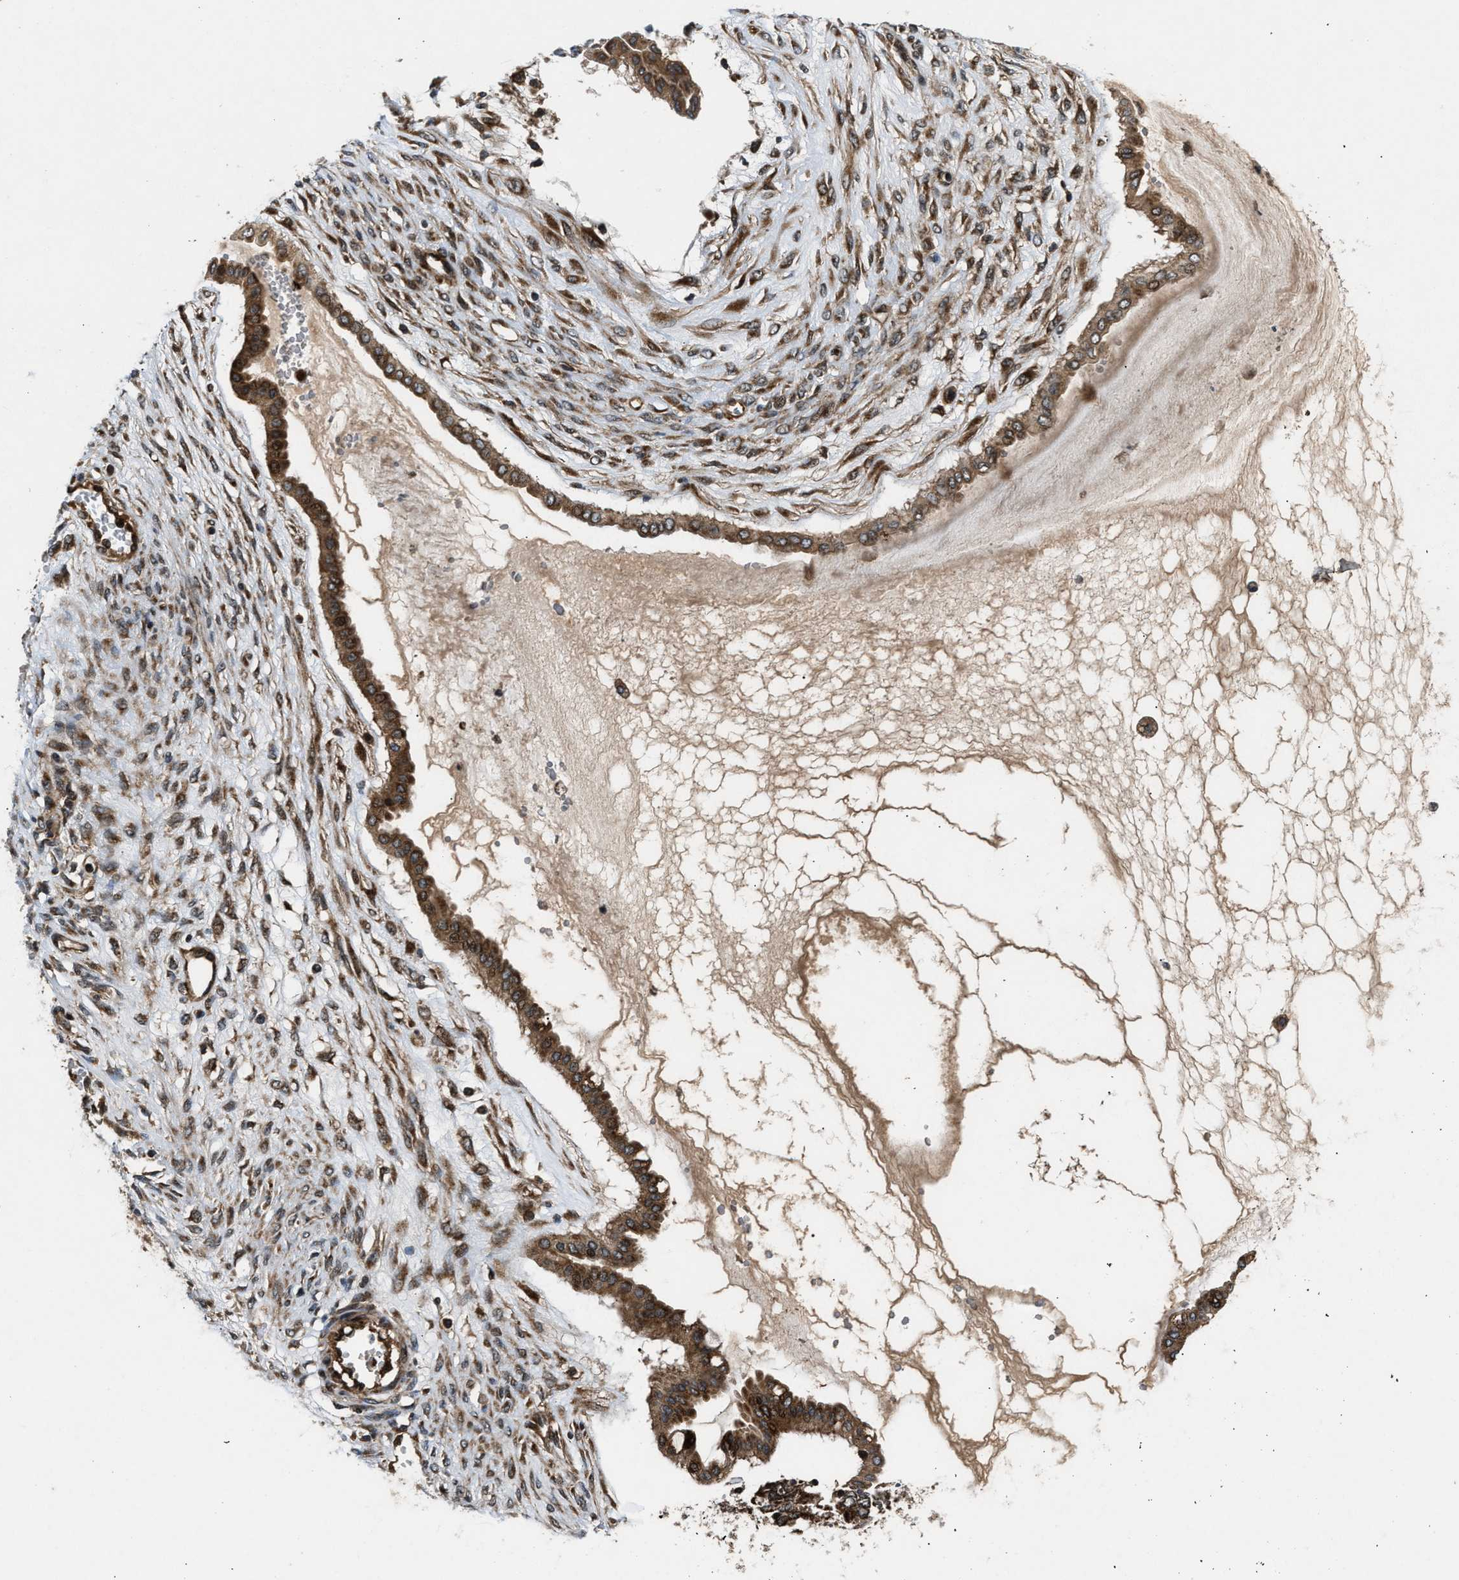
{"staining": {"intensity": "strong", "quantity": ">75%", "location": "cytoplasmic/membranous"}, "tissue": "ovarian cancer", "cell_type": "Tumor cells", "image_type": "cancer", "snomed": [{"axis": "morphology", "description": "Cystadenocarcinoma, mucinous, NOS"}, {"axis": "topography", "description": "Ovary"}], "caption": "About >75% of tumor cells in human ovarian mucinous cystadenocarcinoma reveal strong cytoplasmic/membranous protein positivity as visualized by brown immunohistochemical staining.", "gene": "PNPLA8", "patient": {"sex": "female", "age": 73}}